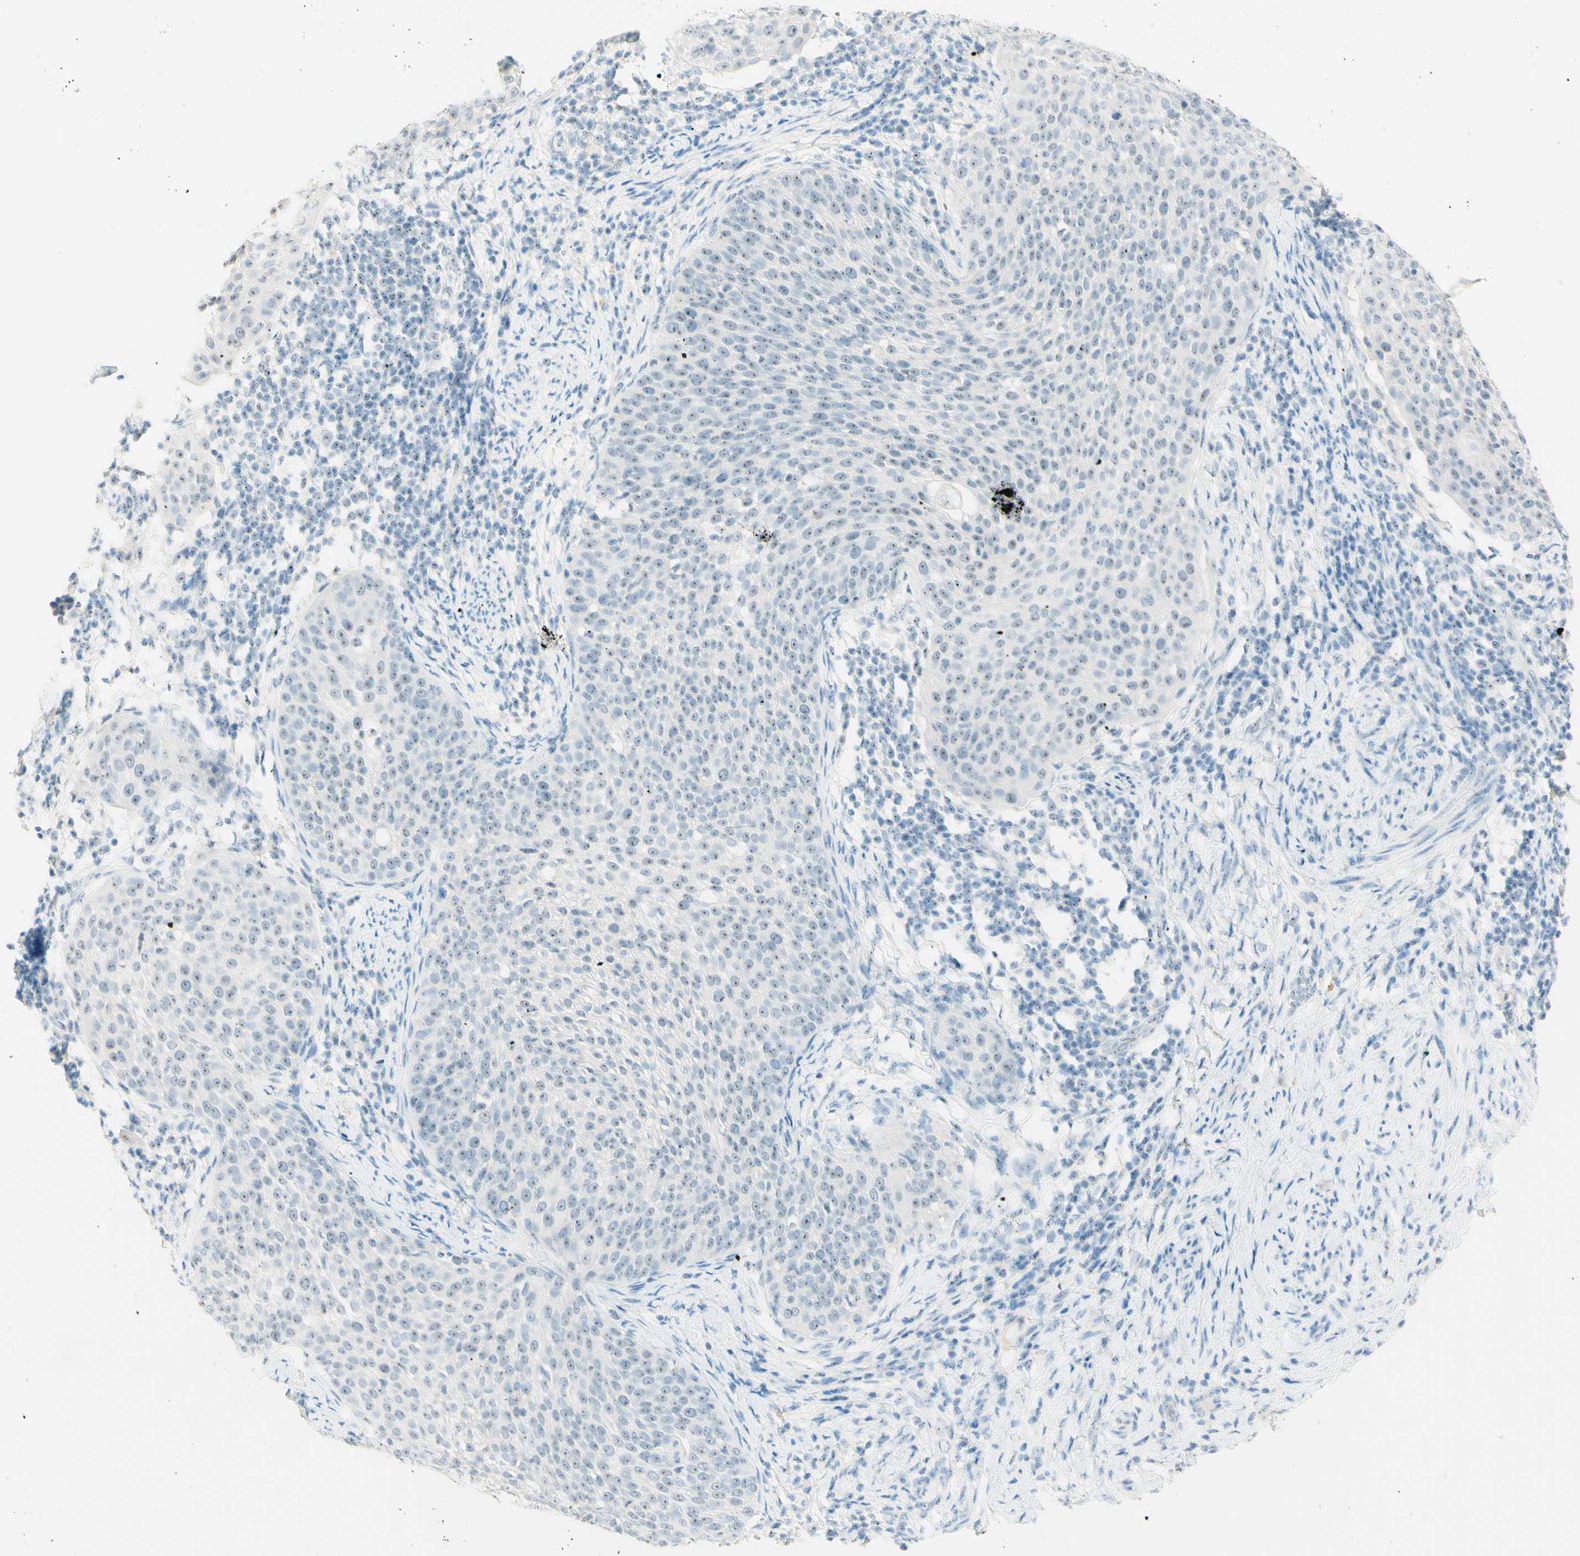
{"staining": {"intensity": "weak", "quantity": ">75%", "location": "nuclear"}, "tissue": "cervical cancer", "cell_type": "Tumor cells", "image_type": "cancer", "snomed": [{"axis": "morphology", "description": "Squamous cell carcinoma, NOS"}, {"axis": "topography", "description": "Cervix"}], "caption": "Cervical cancer stained with a brown dye displays weak nuclear positive positivity in about >75% of tumor cells.", "gene": "FMR1NB", "patient": {"sex": "female", "age": 51}}